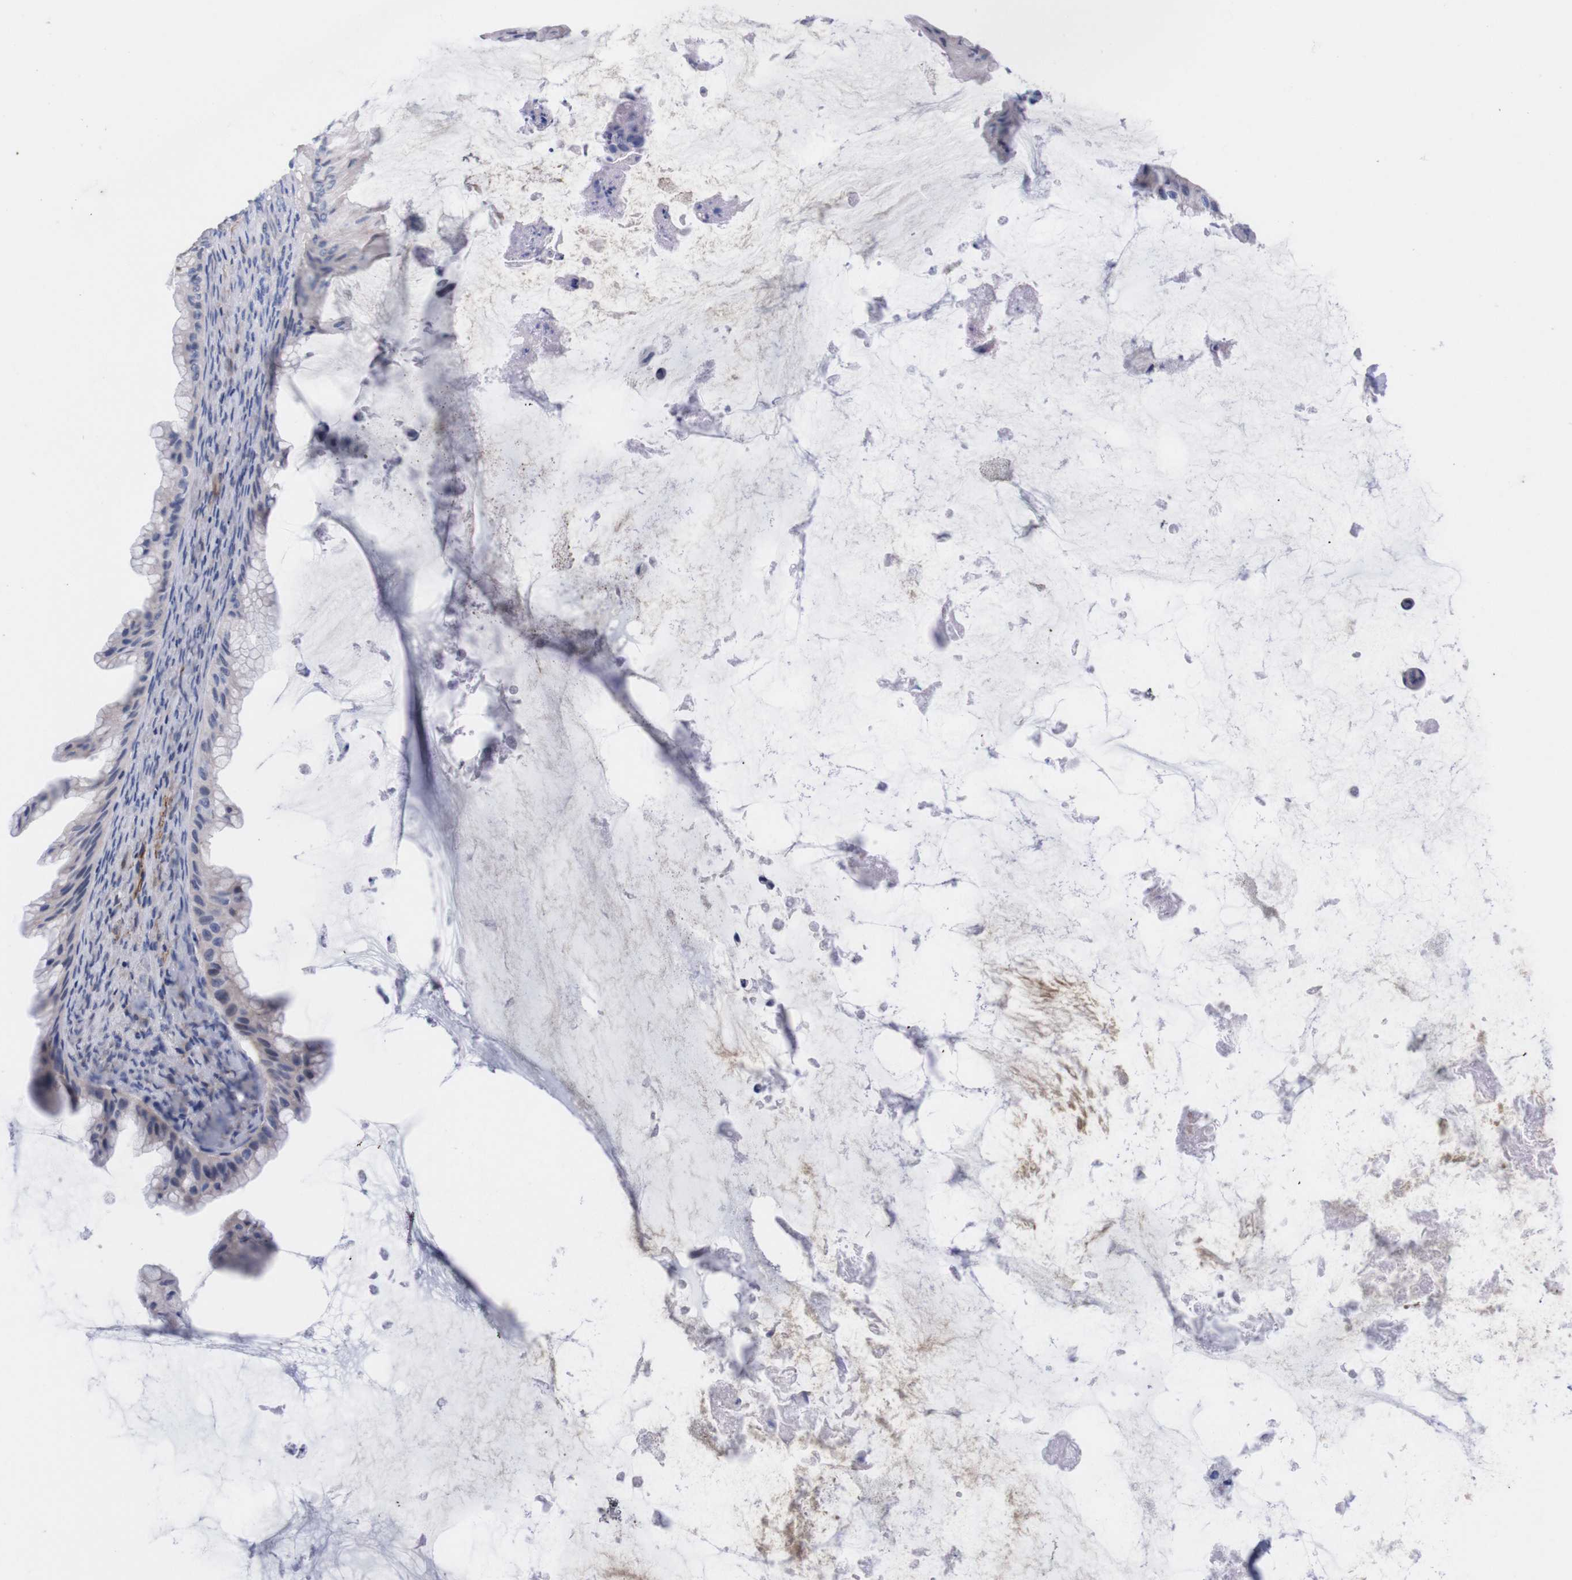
{"staining": {"intensity": "negative", "quantity": "none", "location": "none"}, "tissue": "ovarian cancer", "cell_type": "Tumor cells", "image_type": "cancer", "snomed": [{"axis": "morphology", "description": "Cystadenocarcinoma, mucinous, NOS"}, {"axis": "topography", "description": "Ovary"}], "caption": "An image of human ovarian mucinous cystadenocarcinoma is negative for staining in tumor cells. (Stains: DAB (3,3'-diaminobenzidine) IHC with hematoxylin counter stain, Microscopy: brightfield microscopy at high magnification).", "gene": "FAM210A", "patient": {"sex": "female", "age": 61}}